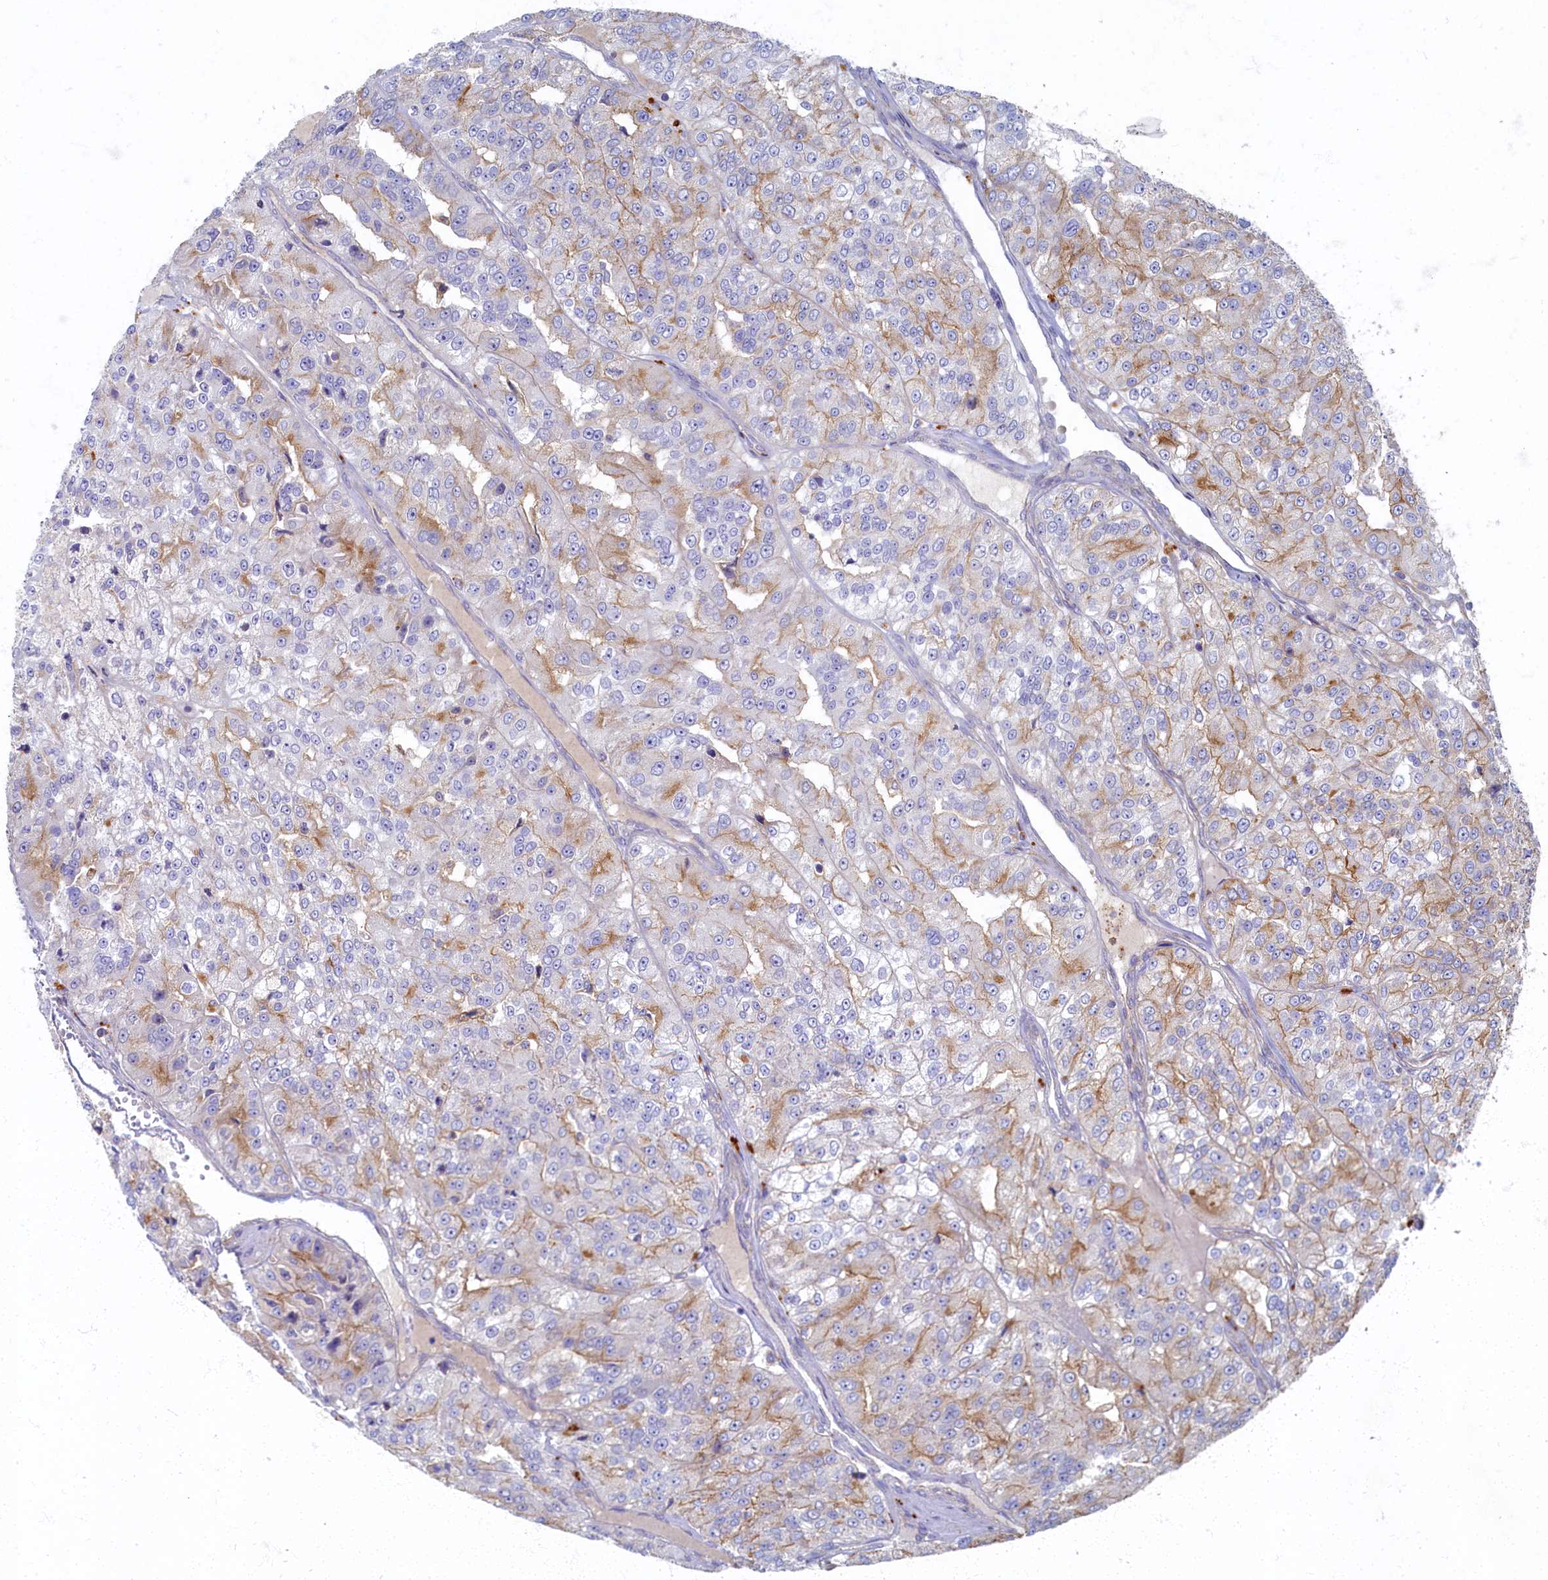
{"staining": {"intensity": "moderate", "quantity": "<25%", "location": "cytoplasmic/membranous"}, "tissue": "renal cancer", "cell_type": "Tumor cells", "image_type": "cancer", "snomed": [{"axis": "morphology", "description": "Adenocarcinoma, NOS"}, {"axis": "topography", "description": "Kidney"}], "caption": "Immunohistochemical staining of renal cancer (adenocarcinoma) demonstrates low levels of moderate cytoplasmic/membranous protein staining in approximately <25% of tumor cells.", "gene": "PSMG2", "patient": {"sex": "female", "age": 63}}